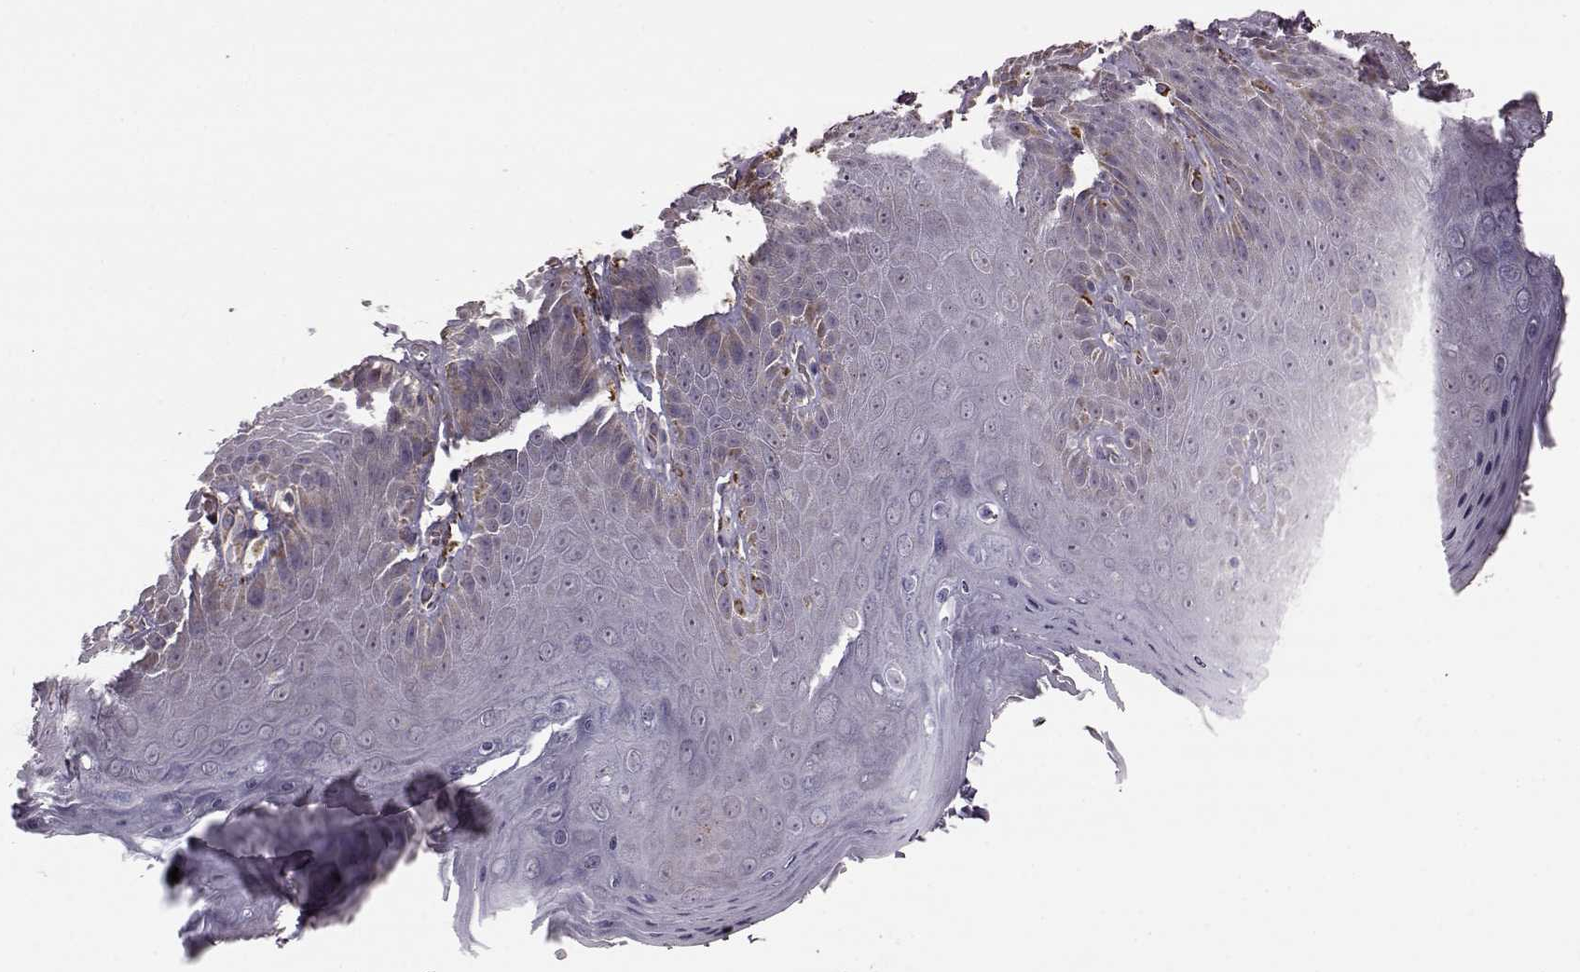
{"staining": {"intensity": "negative", "quantity": "none", "location": "none"}, "tissue": "skin", "cell_type": "Epidermal cells", "image_type": "normal", "snomed": [{"axis": "morphology", "description": "Normal tissue, NOS"}, {"axis": "topography", "description": "Anal"}], "caption": "High power microscopy photomicrograph of an IHC histopathology image of unremarkable skin, revealing no significant staining in epidermal cells.", "gene": "PUDP", "patient": {"sex": "male", "age": 53}}